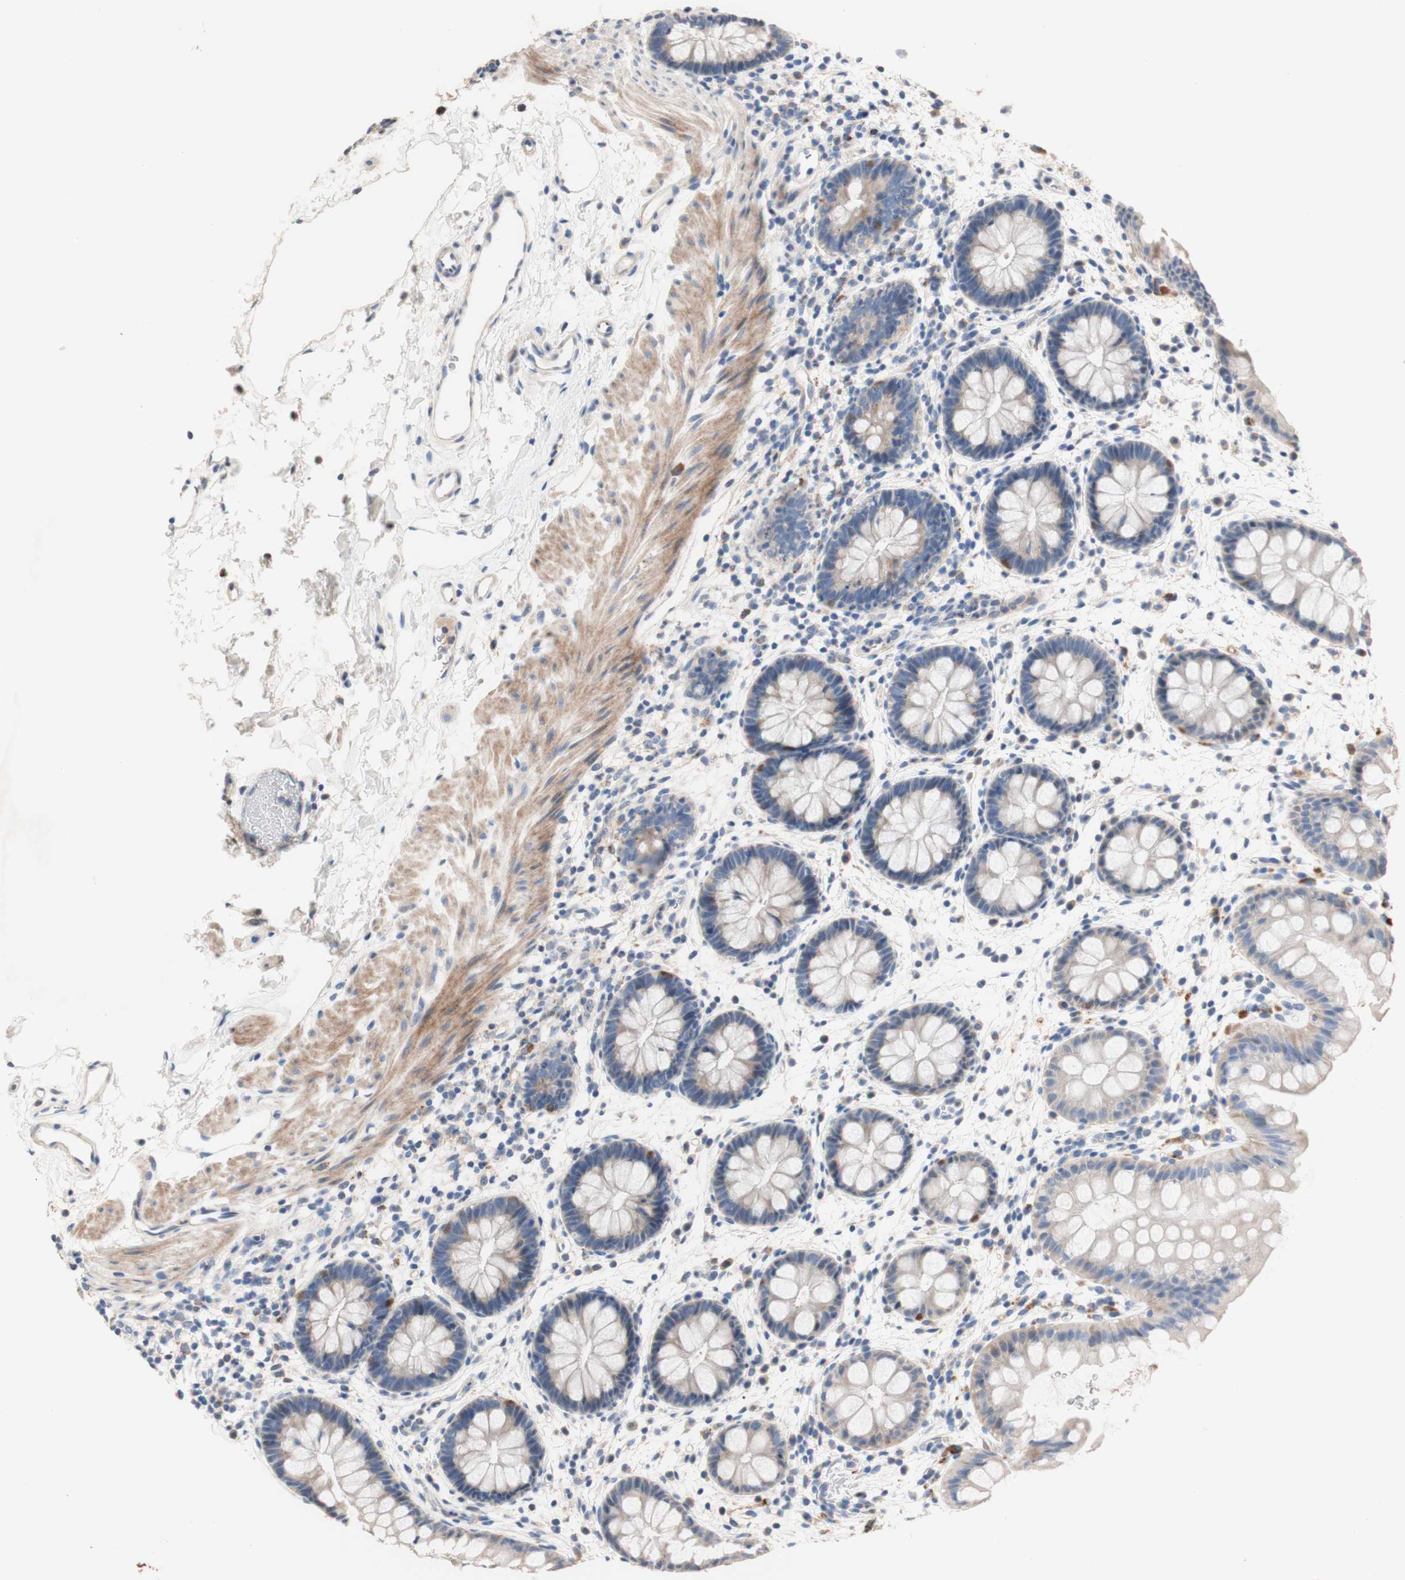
{"staining": {"intensity": "negative", "quantity": "none", "location": "none"}, "tissue": "rectum", "cell_type": "Glandular cells", "image_type": "normal", "snomed": [{"axis": "morphology", "description": "Normal tissue, NOS"}, {"axis": "topography", "description": "Rectum"}], "caption": "The histopathology image exhibits no staining of glandular cells in normal rectum.", "gene": "CDON", "patient": {"sex": "female", "age": 24}}